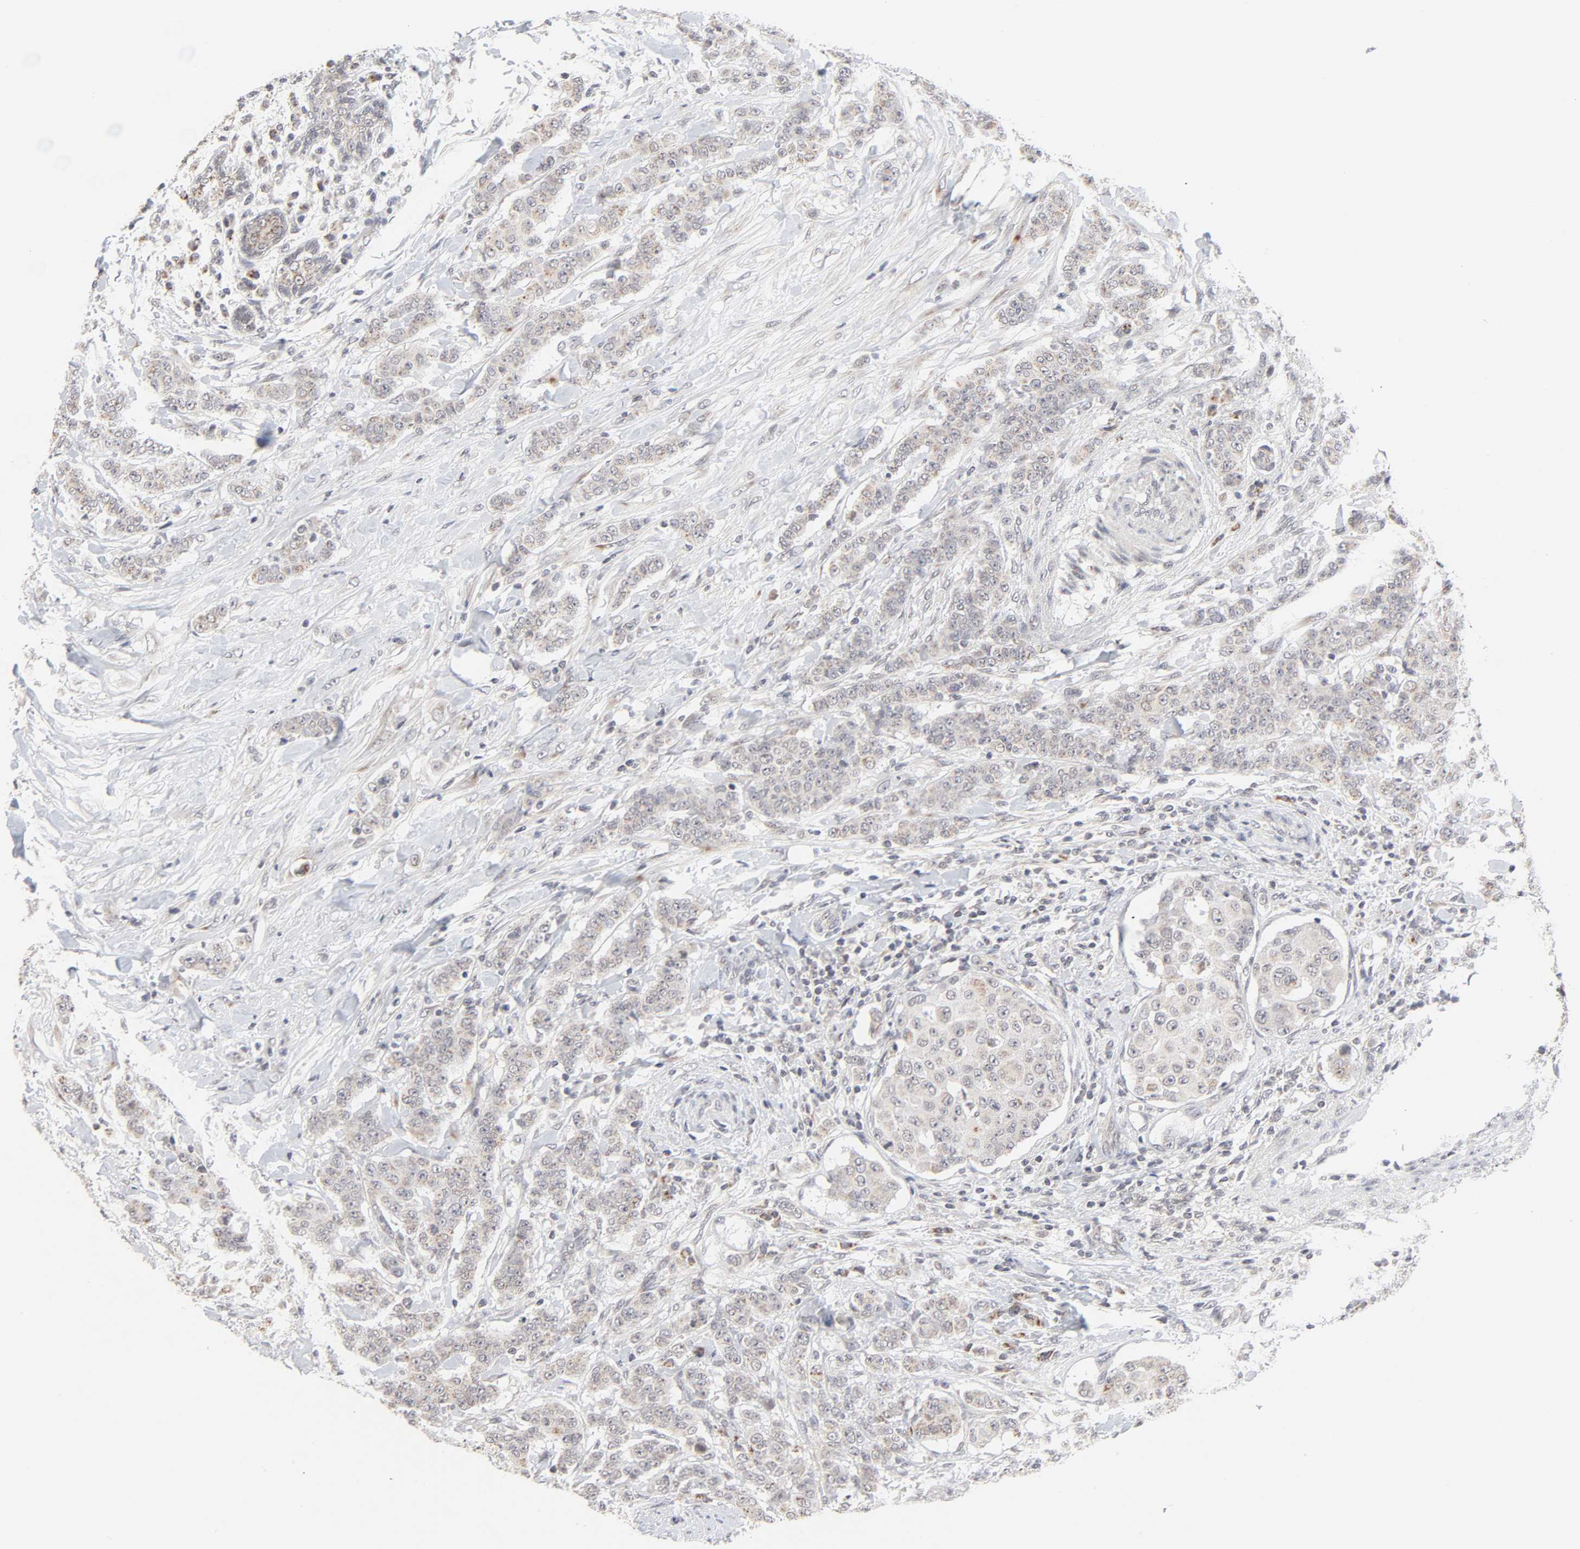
{"staining": {"intensity": "weak", "quantity": "25%-75%", "location": "cytoplasmic/membranous"}, "tissue": "breast cancer", "cell_type": "Tumor cells", "image_type": "cancer", "snomed": [{"axis": "morphology", "description": "Duct carcinoma"}, {"axis": "topography", "description": "Breast"}], "caption": "IHC histopathology image of neoplastic tissue: breast cancer (invasive ductal carcinoma) stained using immunohistochemistry (IHC) displays low levels of weak protein expression localized specifically in the cytoplasmic/membranous of tumor cells, appearing as a cytoplasmic/membranous brown color.", "gene": "AUH", "patient": {"sex": "female", "age": 40}}